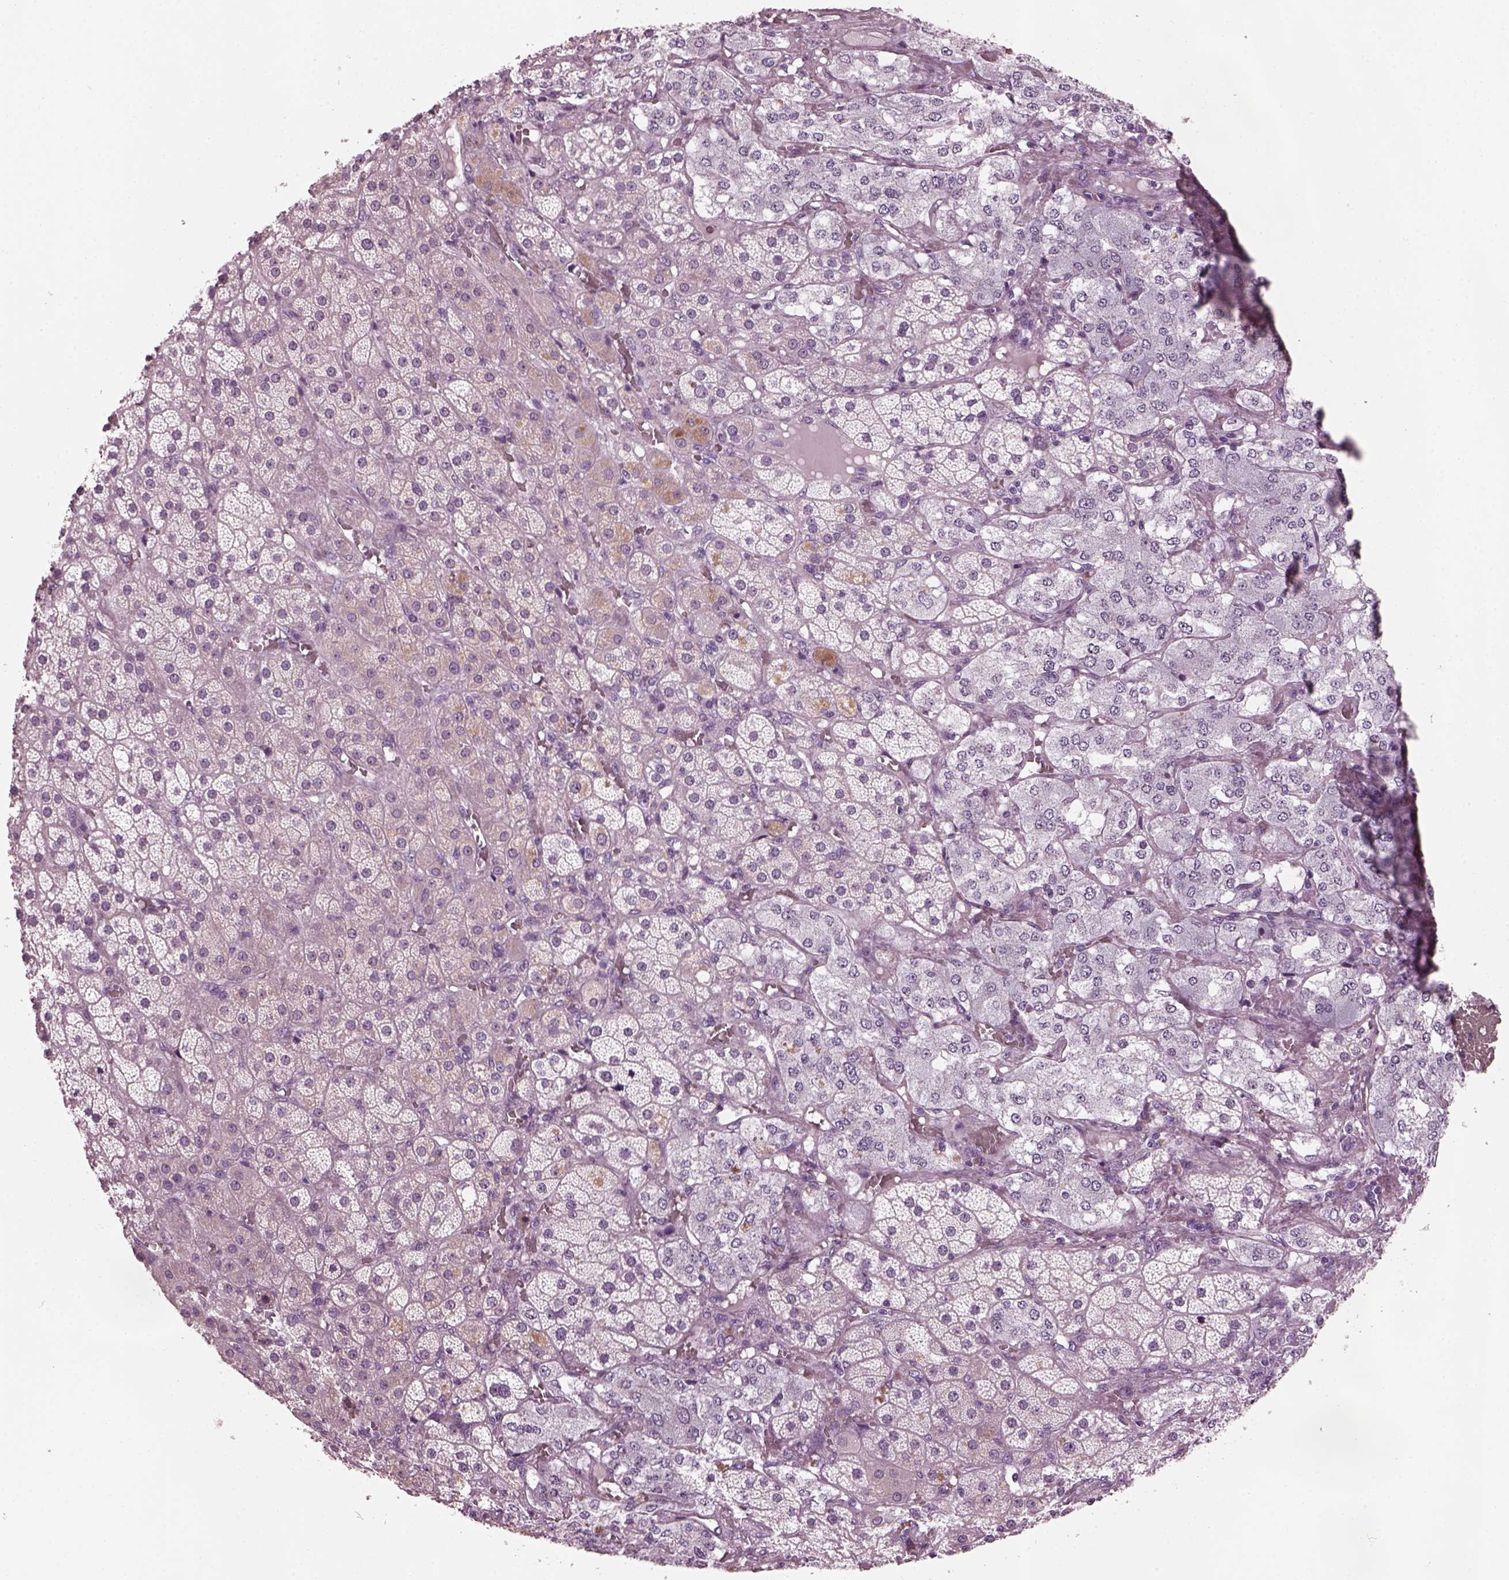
{"staining": {"intensity": "negative", "quantity": "none", "location": "none"}, "tissue": "adrenal gland", "cell_type": "Glandular cells", "image_type": "normal", "snomed": [{"axis": "morphology", "description": "Normal tissue, NOS"}, {"axis": "topography", "description": "Adrenal gland"}], "caption": "The histopathology image exhibits no significant expression in glandular cells of adrenal gland.", "gene": "SLC6A17", "patient": {"sex": "male", "age": 57}}